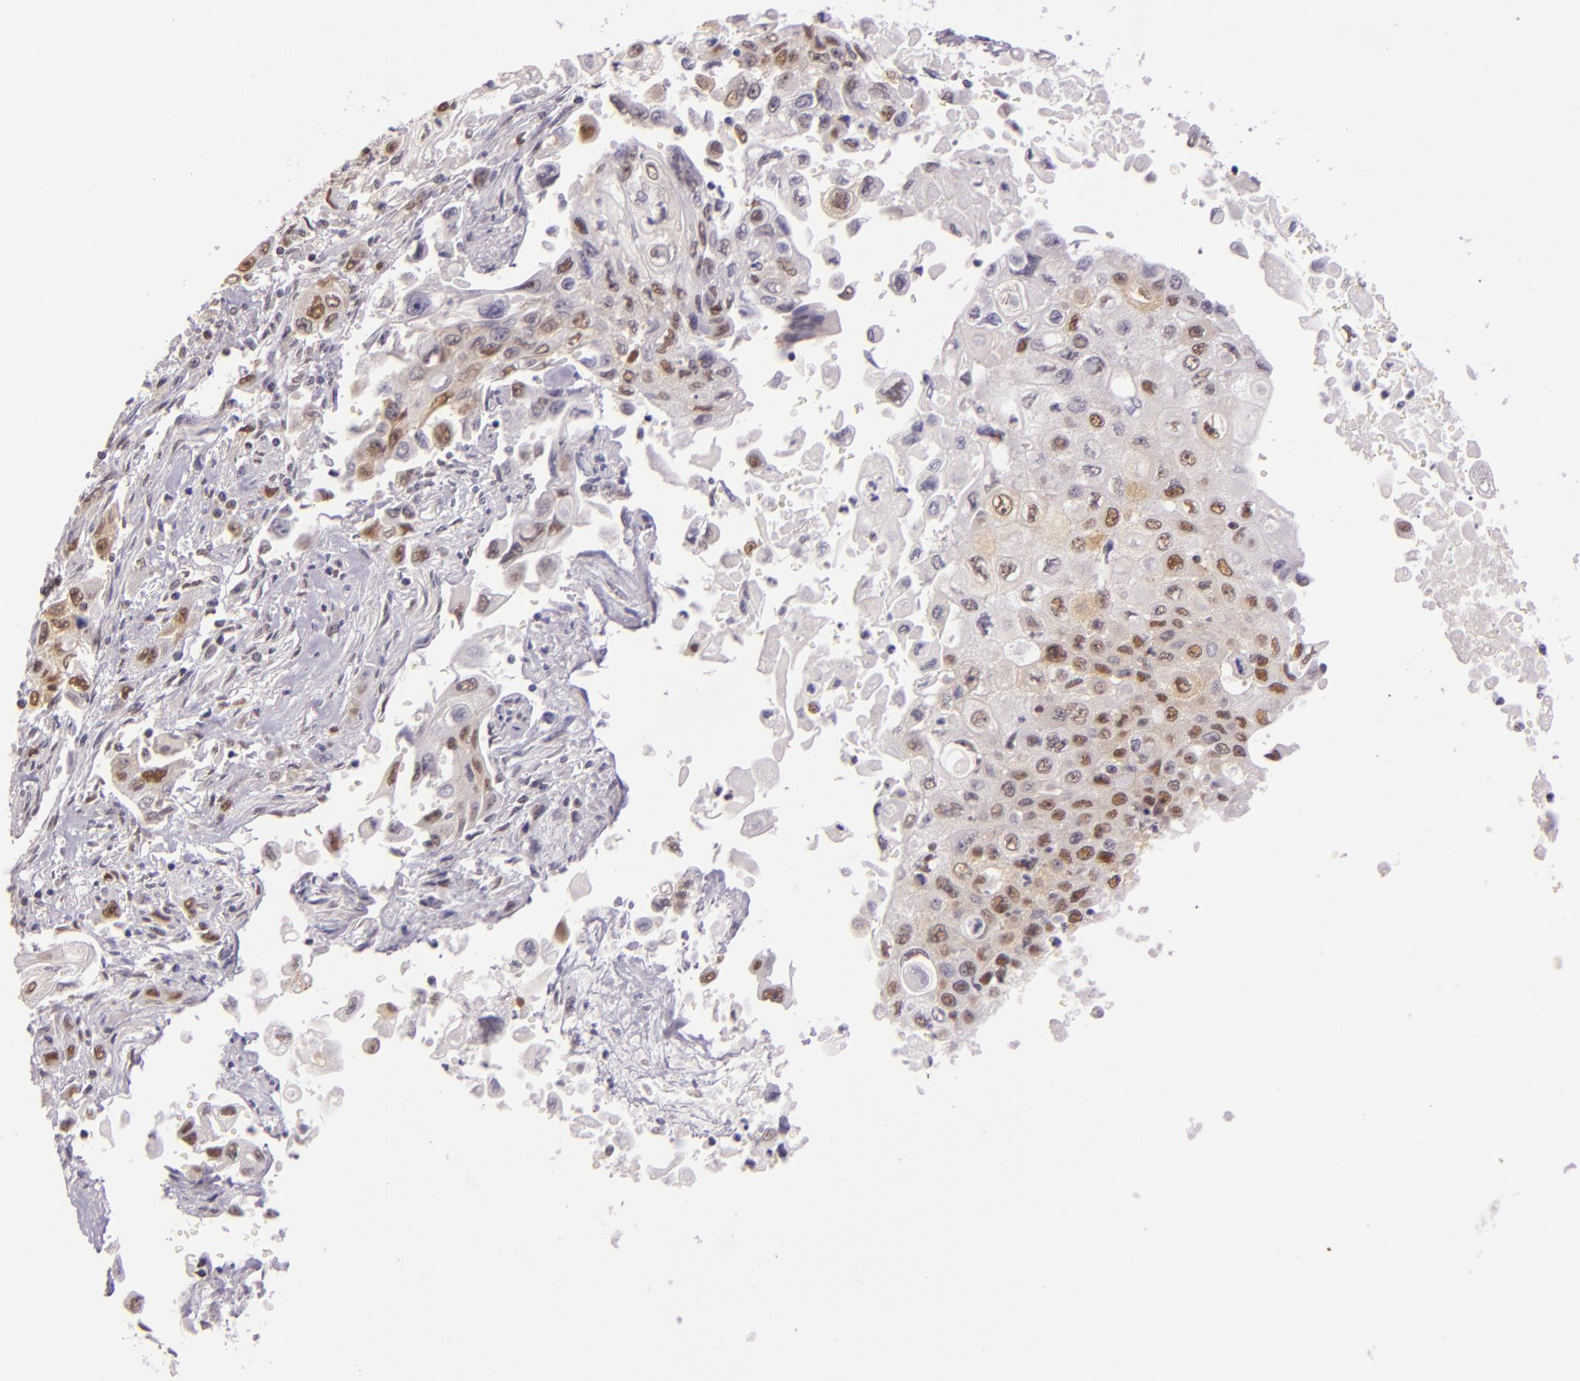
{"staining": {"intensity": "weak", "quantity": "25%-75%", "location": "cytoplasmic/membranous,nuclear"}, "tissue": "pancreatic cancer", "cell_type": "Tumor cells", "image_type": "cancer", "snomed": [{"axis": "morphology", "description": "Adenocarcinoma, NOS"}, {"axis": "topography", "description": "Pancreas"}], "caption": "Weak cytoplasmic/membranous and nuclear expression is appreciated in approximately 25%-75% of tumor cells in adenocarcinoma (pancreatic). Immunohistochemistry stains the protein of interest in brown and the nuclei are stained blue.", "gene": "HSPA8", "patient": {"sex": "male", "age": 70}}